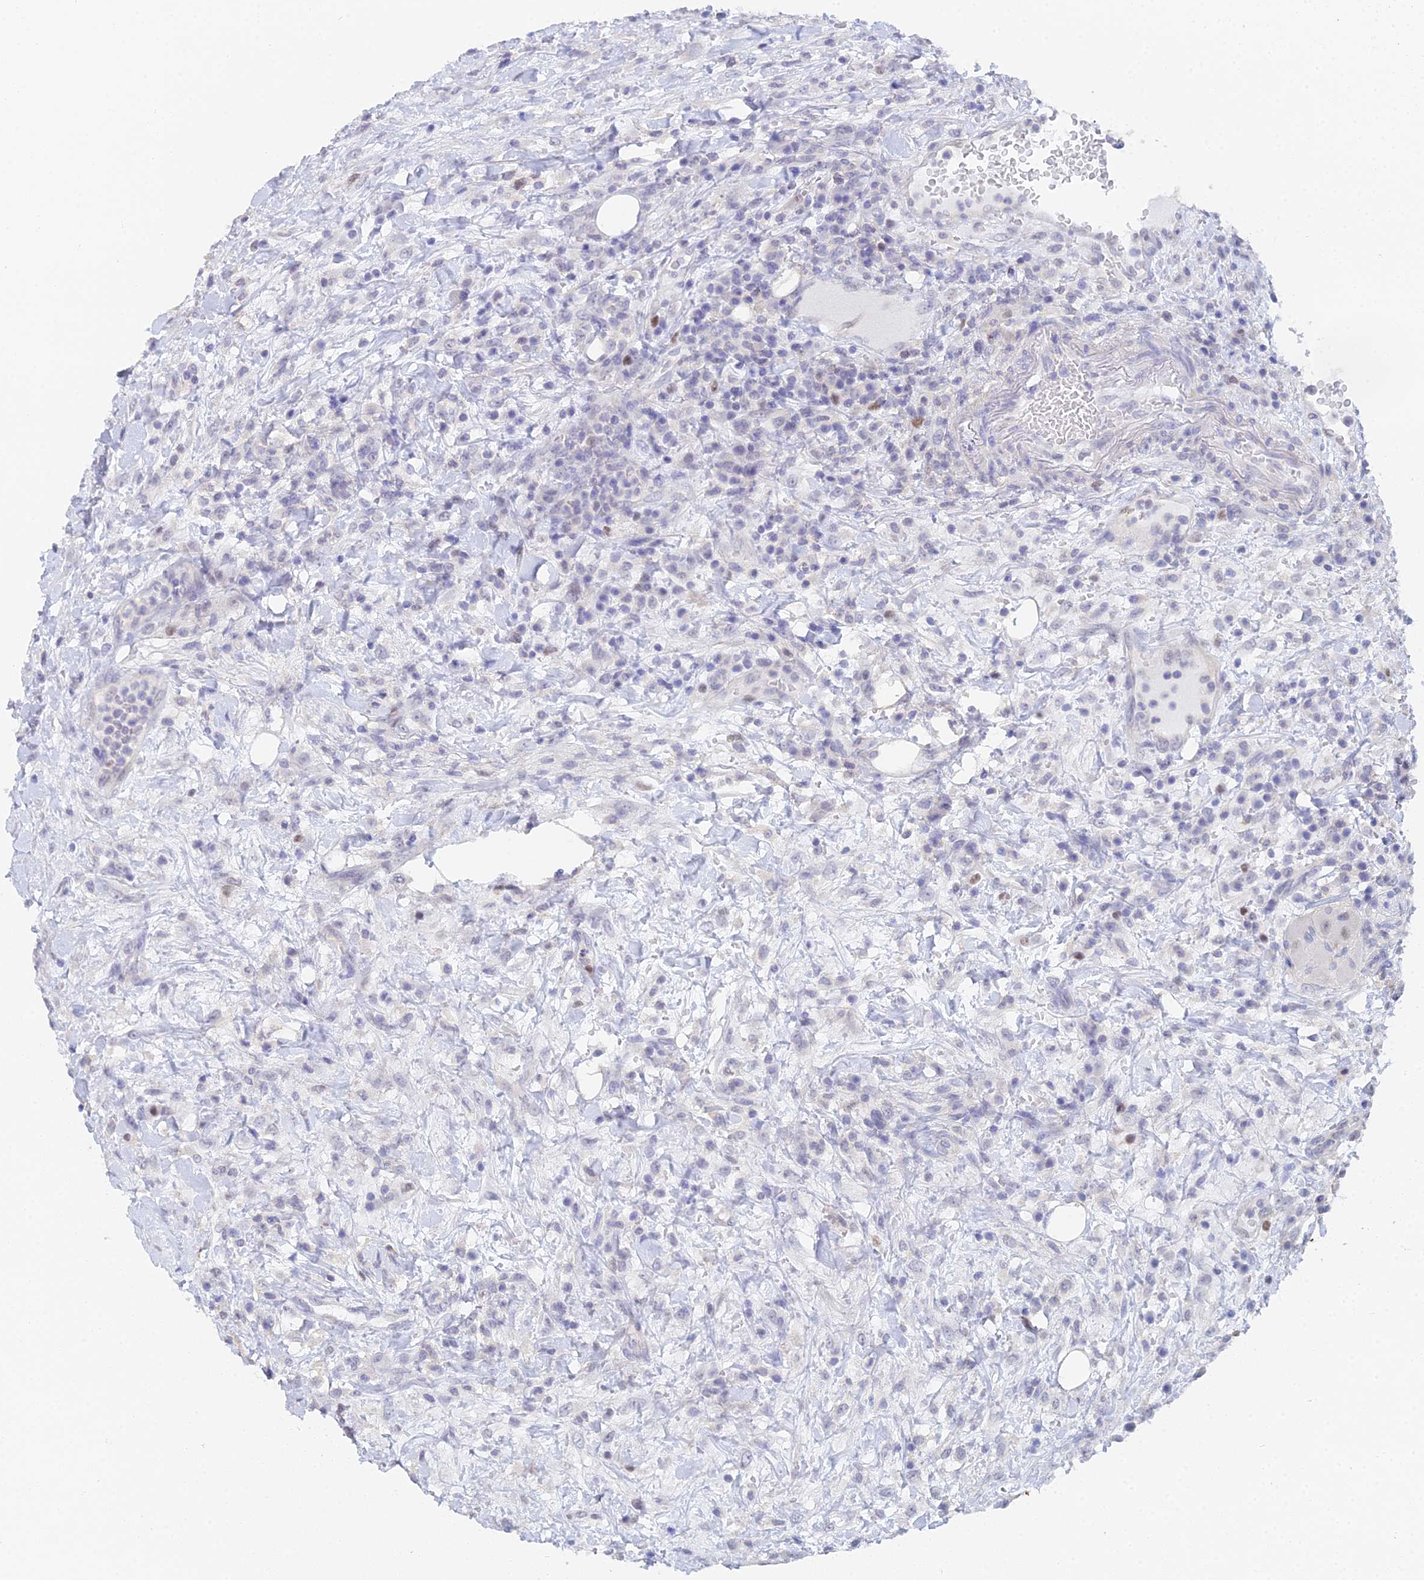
{"staining": {"intensity": "moderate", "quantity": "25%-75%", "location": "nuclear"}, "tissue": "lymphoma", "cell_type": "Tumor cells", "image_type": "cancer", "snomed": [{"axis": "morphology", "description": "Malignant lymphoma, non-Hodgkin's type, High grade"}, {"axis": "topography", "description": "Colon"}], "caption": "Immunohistochemical staining of human lymphoma demonstrates medium levels of moderate nuclear protein positivity in about 25%-75% of tumor cells.", "gene": "MCM2", "patient": {"sex": "female", "age": 53}}